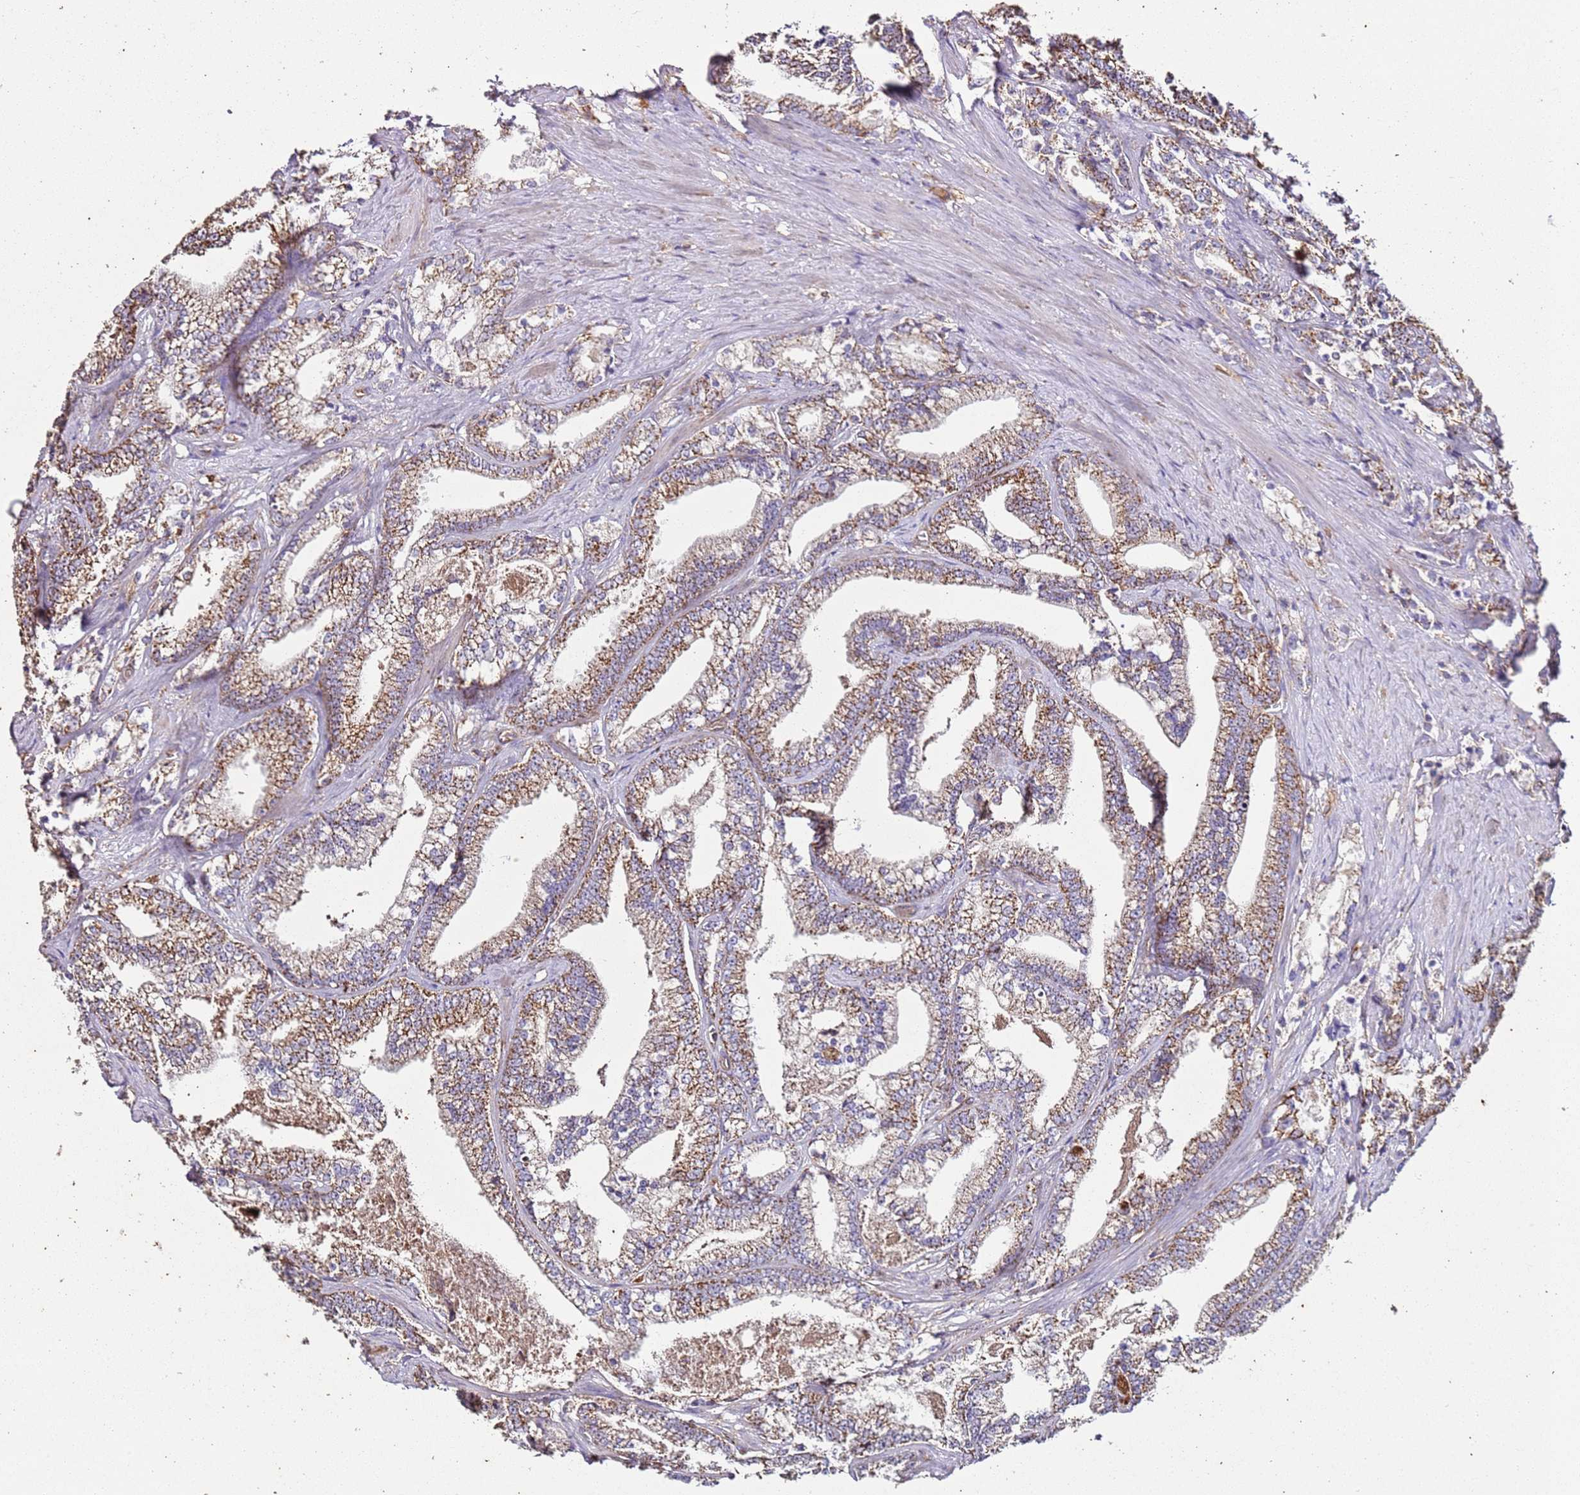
{"staining": {"intensity": "moderate", "quantity": ">75%", "location": "cytoplasmic/membranous"}, "tissue": "prostate cancer", "cell_type": "Tumor cells", "image_type": "cancer", "snomed": [{"axis": "morphology", "description": "Adenocarcinoma, High grade"}, {"axis": "topography", "description": "Prostate and seminal vesicle, NOS"}], "caption": "Immunohistochemical staining of human prostate high-grade adenocarcinoma reveals medium levels of moderate cytoplasmic/membranous protein positivity in about >75% of tumor cells.", "gene": "RMND5A", "patient": {"sex": "male", "age": 67}}